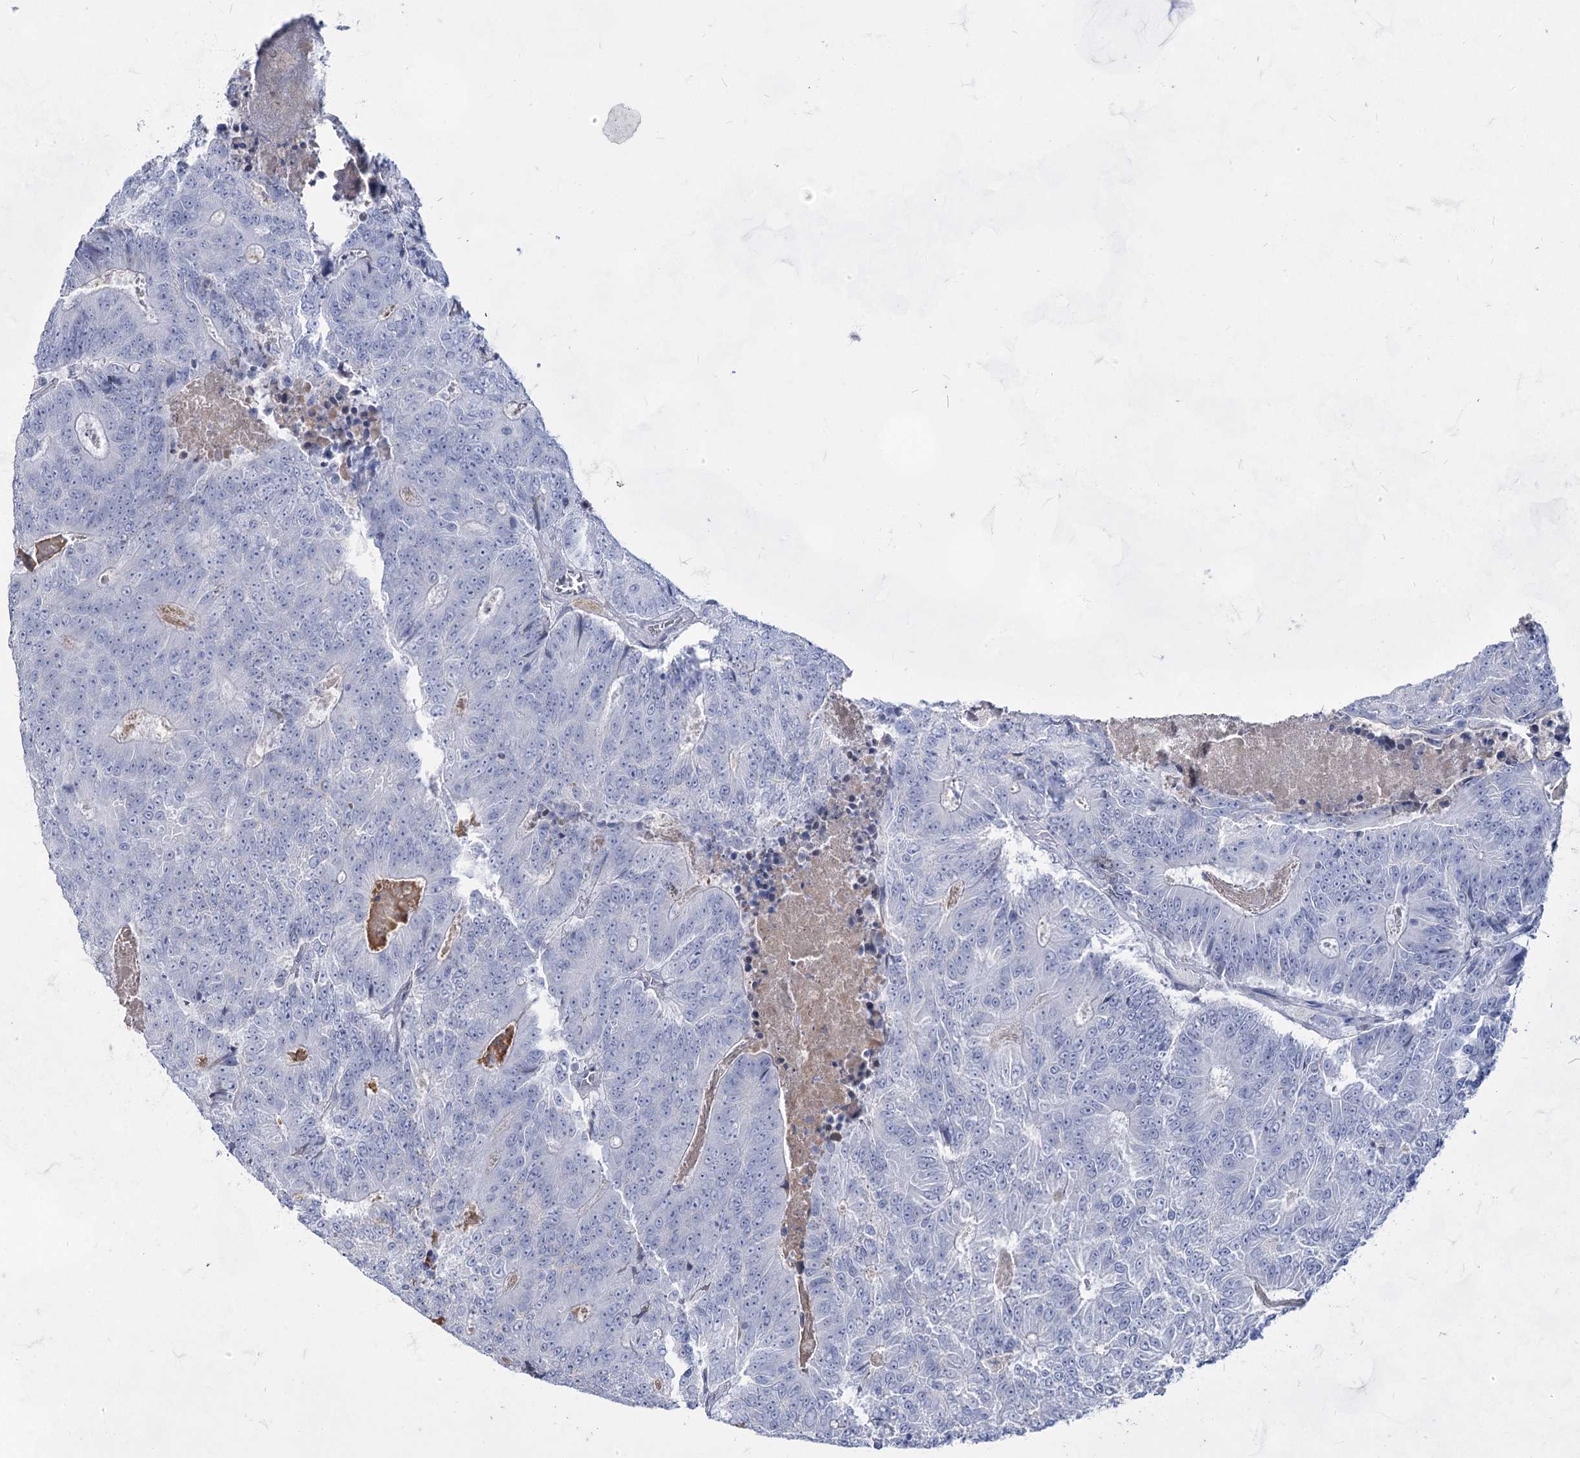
{"staining": {"intensity": "negative", "quantity": "none", "location": "none"}, "tissue": "colorectal cancer", "cell_type": "Tumor cells", "image_type": "cancer", "snomed": [{"axis": "morphology", "description": "Adenocarcinoma, NOS"}, {"axis": "topography", "description": "Colon"}], "caption": "Protein analysis of colorectal cancer displays no significant expression in tumor cells.", "gene": "ACRV1", "patient": {"sex": "male", "age": 83}}